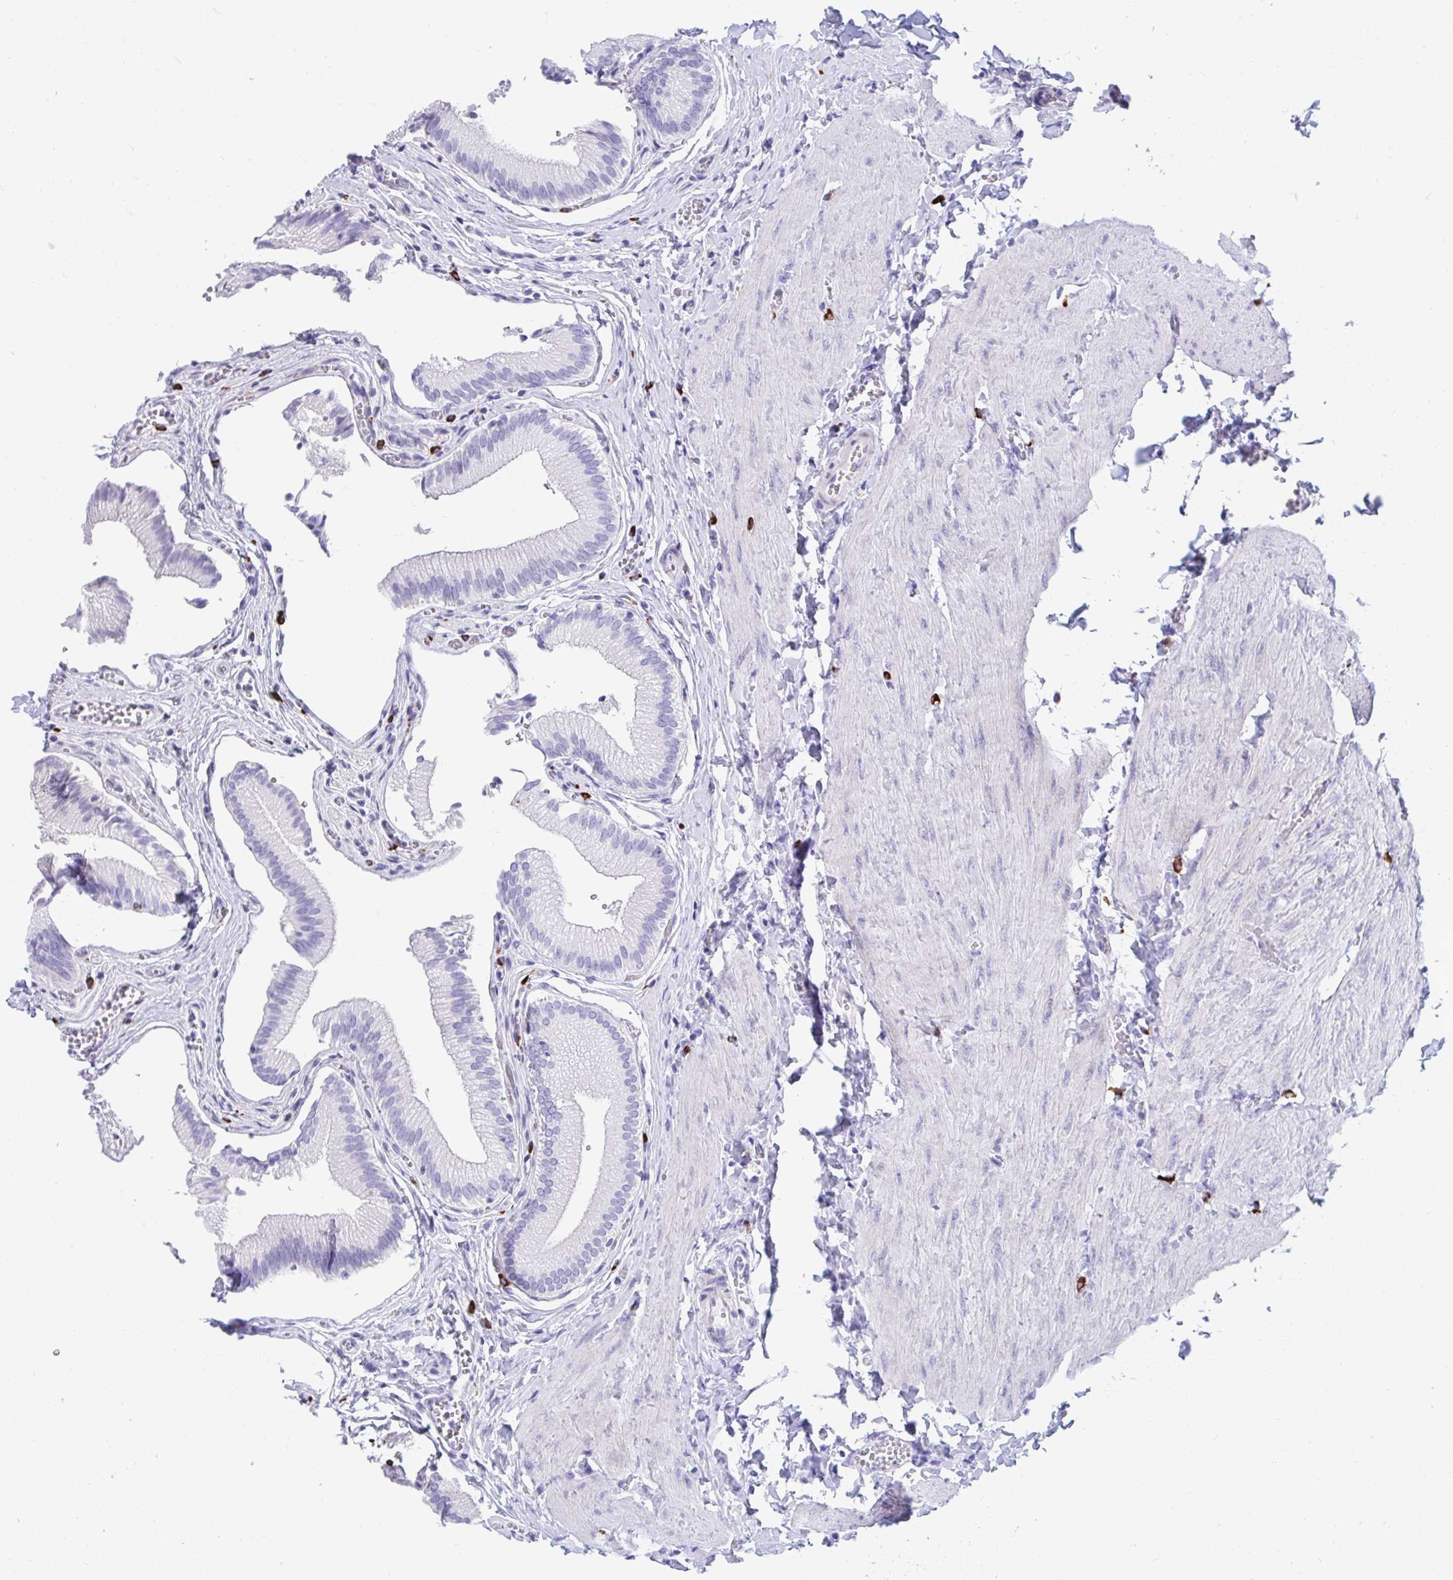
{"staining": {"intensity": "negative", "quantity": "none", "location": "none"}, "tissue": "gallbladder", "cell_type": "Glandular cells", "image_type": "normal", "snomed": [{"axis": "morphology", "description": "Normal tissue, NOS"}, {"axis": "topography", "description": "Gallbladder"}, {"axis": "topography", "description": "Peripheral nerve tissue"}], "caption": "Immunohistochemistry (IHC) micrograph of benign gallbladder: human gallbladder stained with DAB (3,3'-diaminobenzidine) exhibits no significant protein staining in glandular cells.", "gene": "SHISA8", "patient": {"sex": "male", "age": 17}}